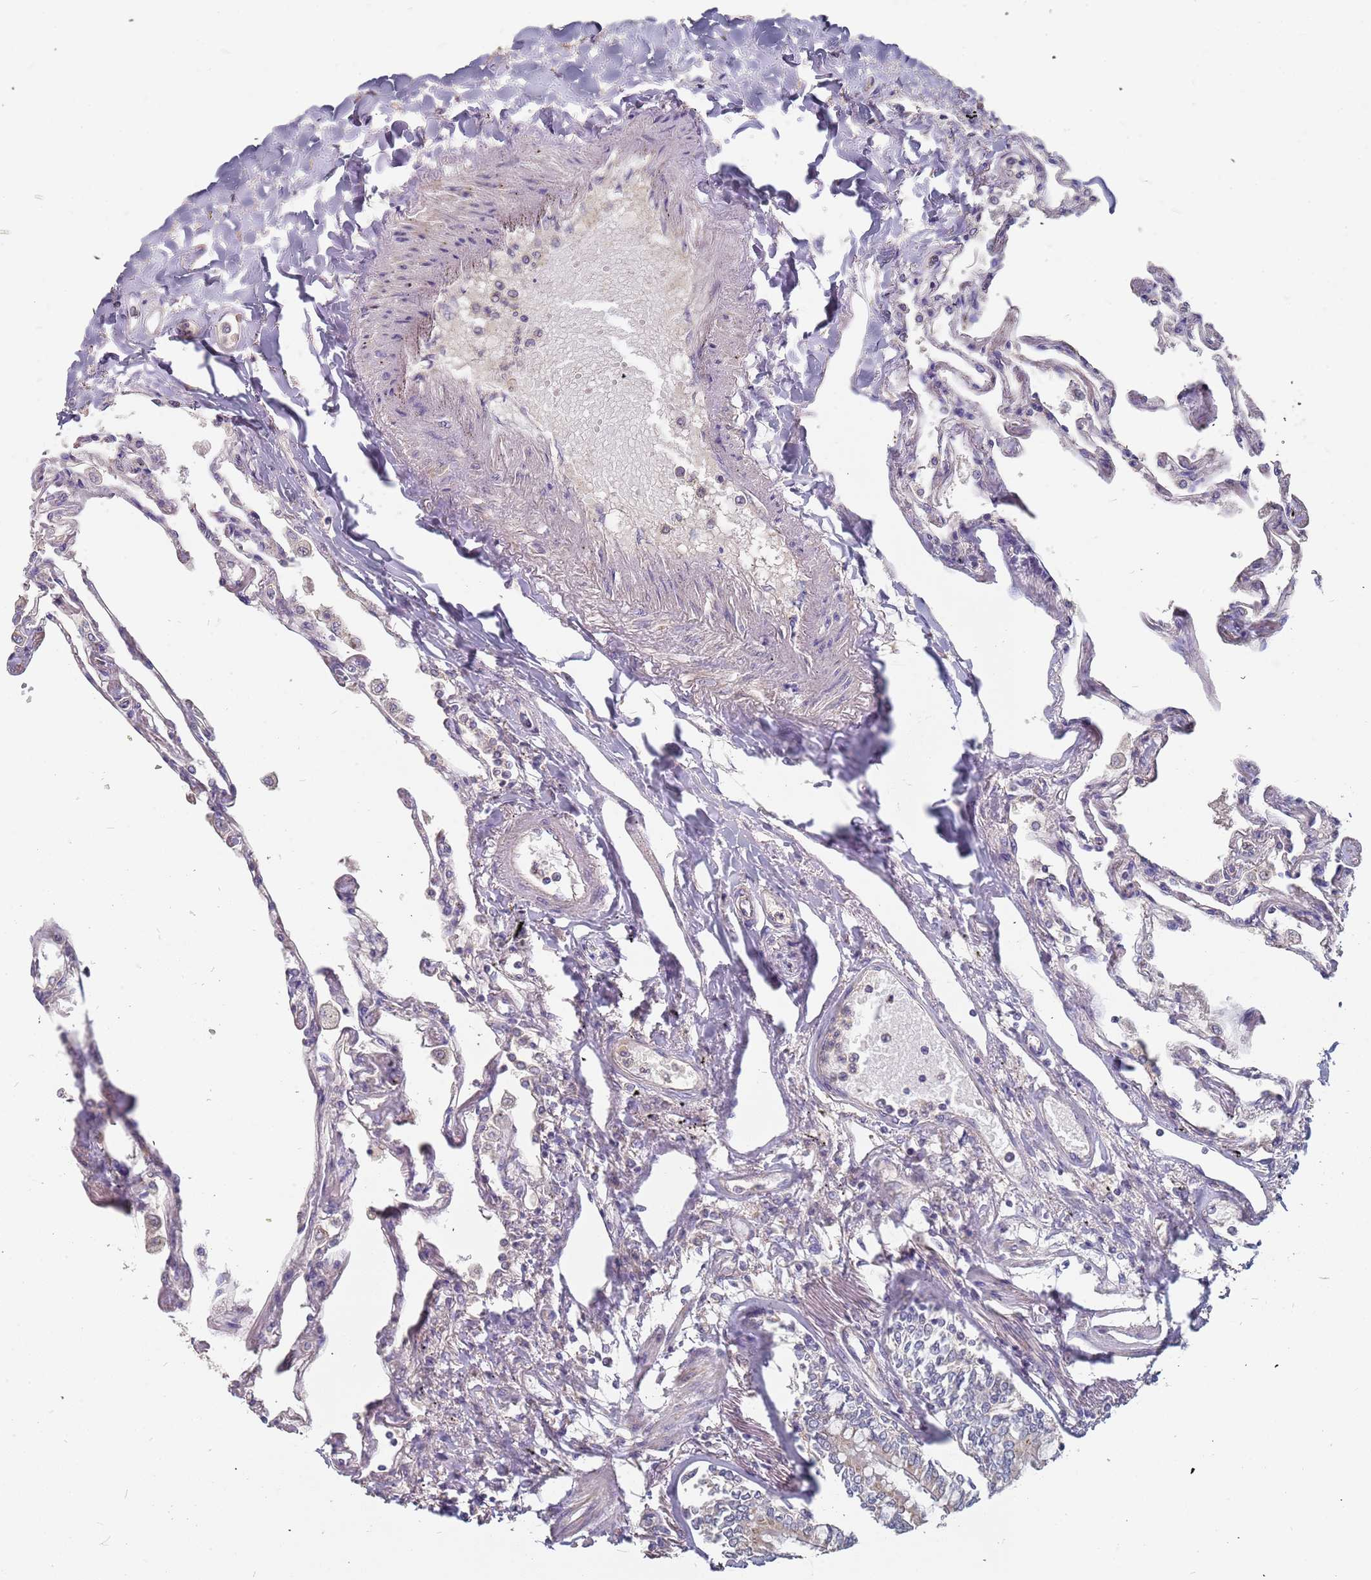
{"staining": {"intensity": "negative", "quantity": "none", "location": "none"}, "tissue": "lung", "cell_type": "Alveolar cells", "image_type": "normal", "snomed": [{"axis": "morphology", "description": "Normal tissue, NOS"}, {"axis": "topography", "description": "Lung"}], "caption": "Immunohistochemistry (IHC) photomicrograph of normal lung: human lung stained with DAB reveals no significant protein staining in alveolar cells.", "gene": "TCEANC2", "patient": {"sex": "female", "age": 67}}